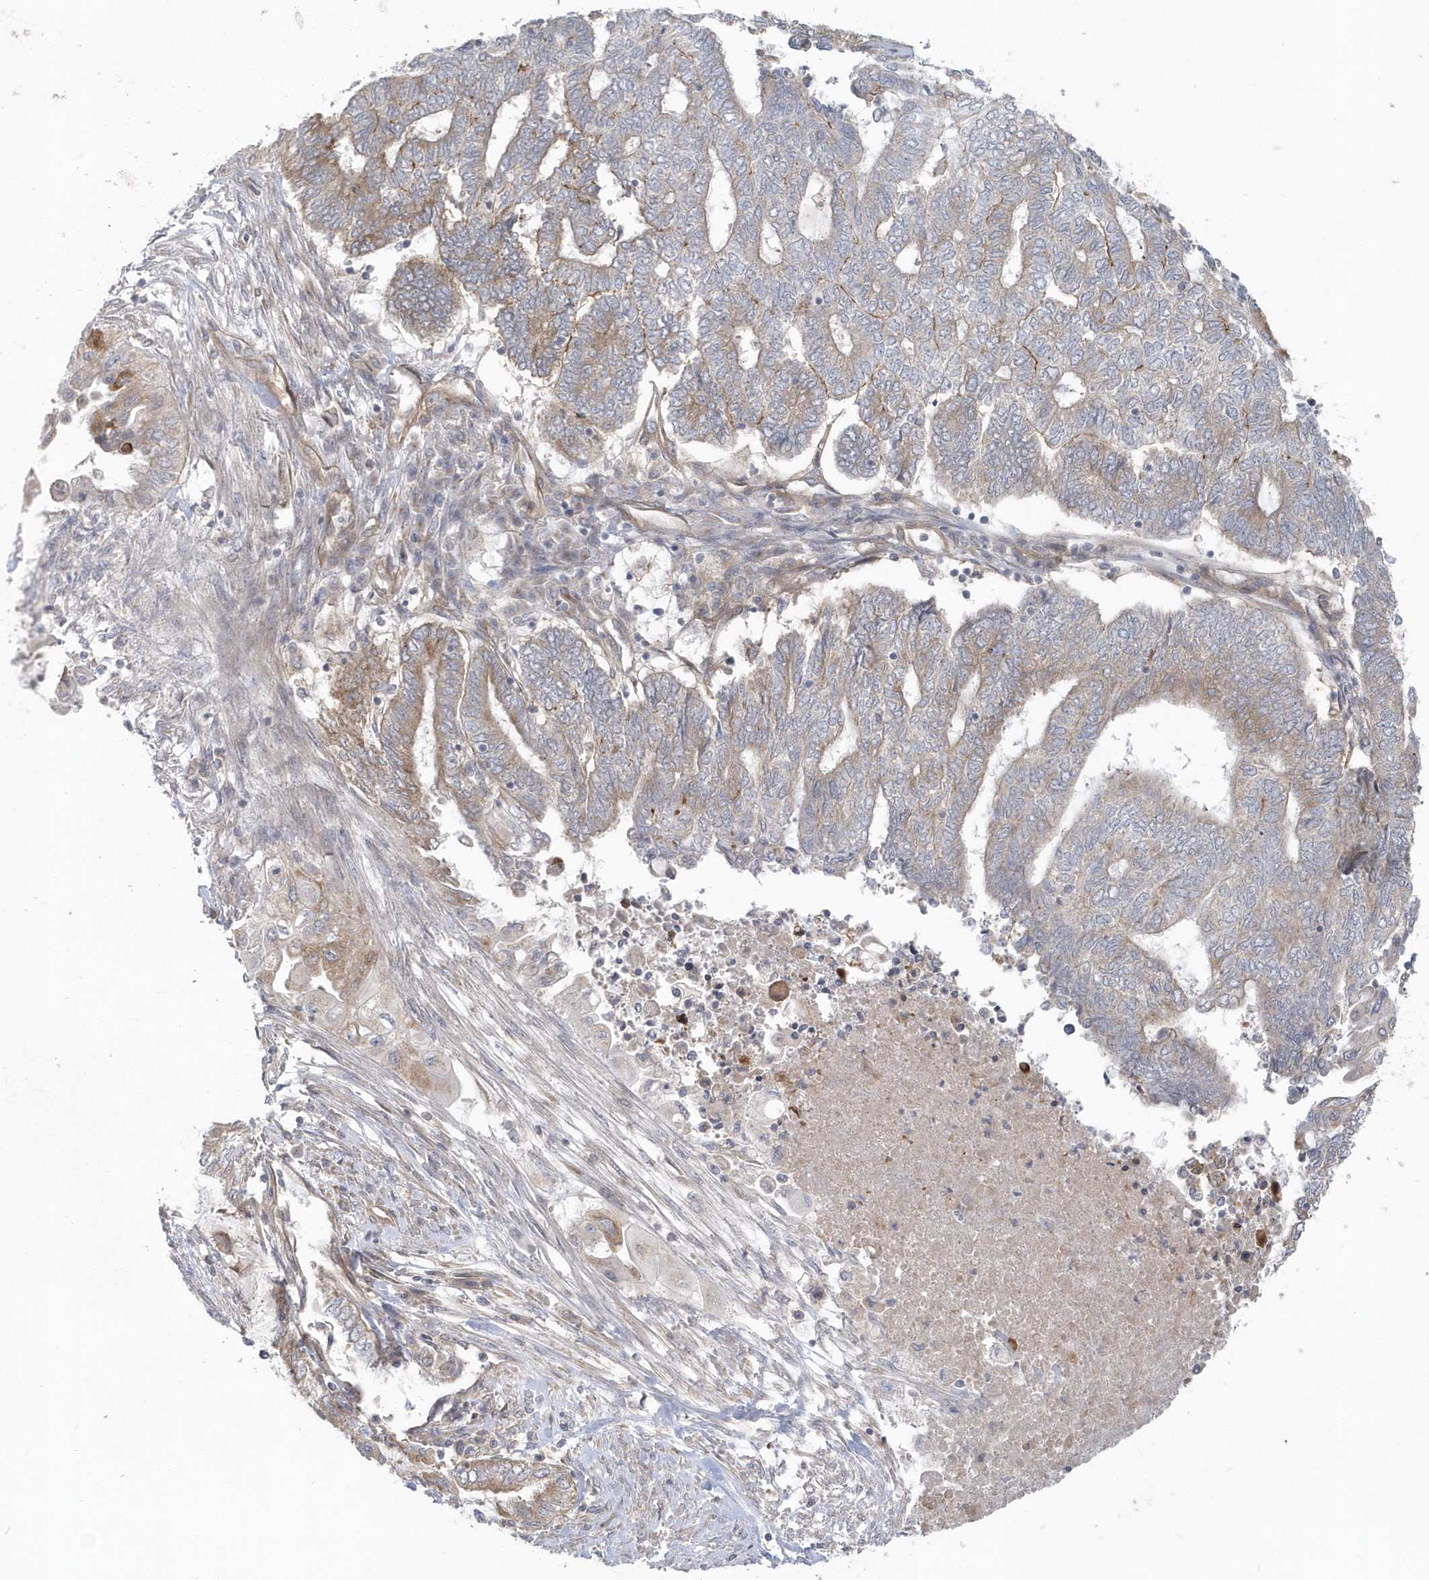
{"staining": {"intensity": "weak", "quantity": "25%-75%", "location": "cytoplasmic/membranous"}, "tissue": "endometrial cancer", "cell_type": "Tumor cells", "image_type": "cancer", "snomed": [{"axis": "morphology", "description": "Adenocarcinoma, NOS"}, {"axis": "topography", "description": "Uterus"}, {"axis": "topography", "description": "Endometrium"}], "caption": "An immunohistochemistry micrograph of tumor tissue is shown. Protein staining in brown highlights weak cytoplasmic/membranous positivity in endometrial adenocarcinoma within tumor cells. Nuclei are stained in blue.", "gene": "ACTR1A", "patient": {"sex": "female", "age": 70}}